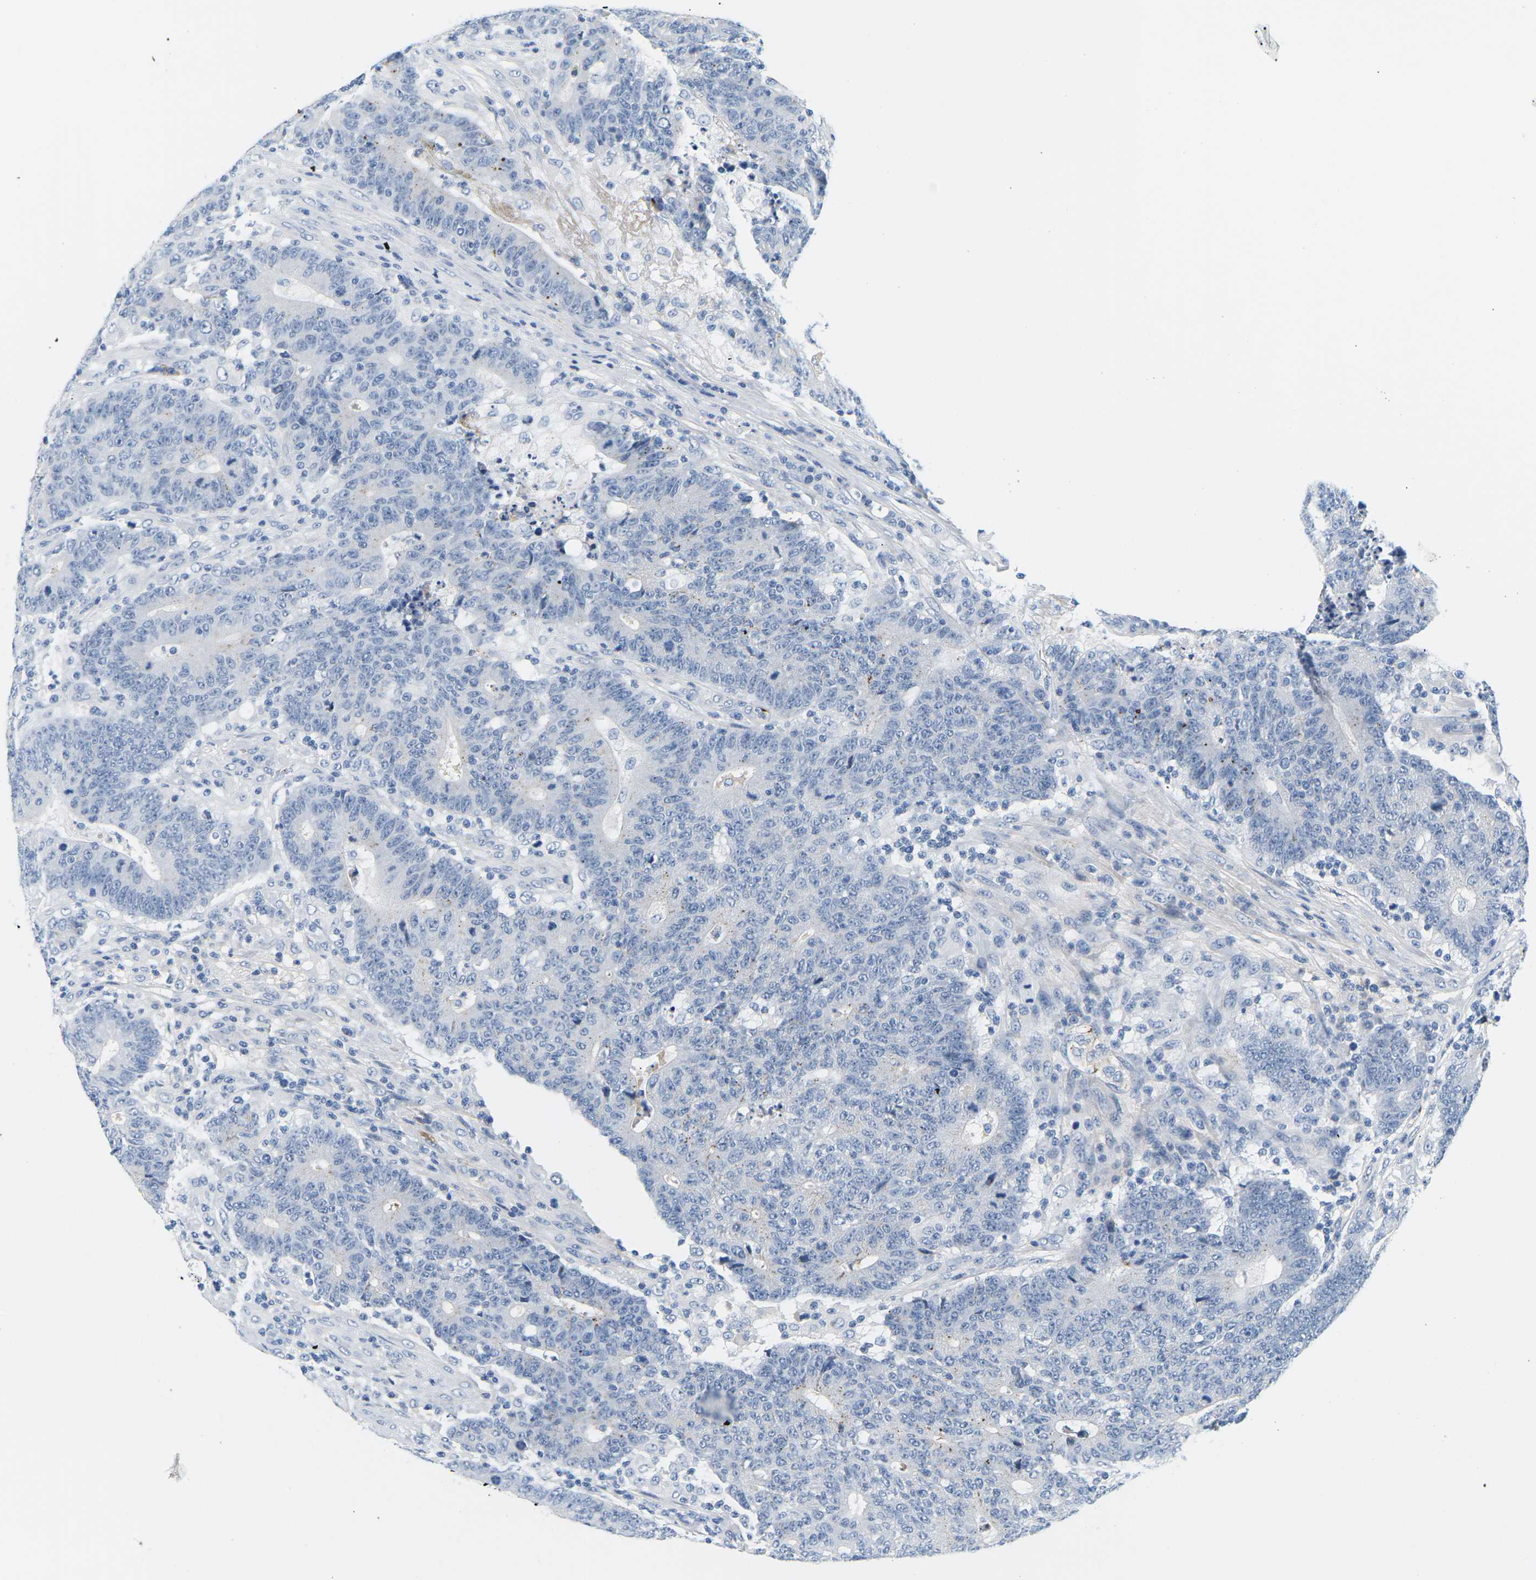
{"staining": {"intensity": "negative", "quantity": "none", "location": "none"}, "tissue": "colorectal cancer", "cell_type": "Tumor cells", "image_type": "cancer", "snomed": [{"axis": "morphology", "description": "Normal tissue, NOS"}, {"axis": "morphology", "description": "Adenocarcinoma, NOS"}, {"axis": "topography", "description": "Colon"}], "caption": "Immunohistochemistry of human colorectal cancer (adenocarcinoma) reveals no staining in tumor cells.", "gene": "APOB", "patient": {"sex": "female", "age": 75}}